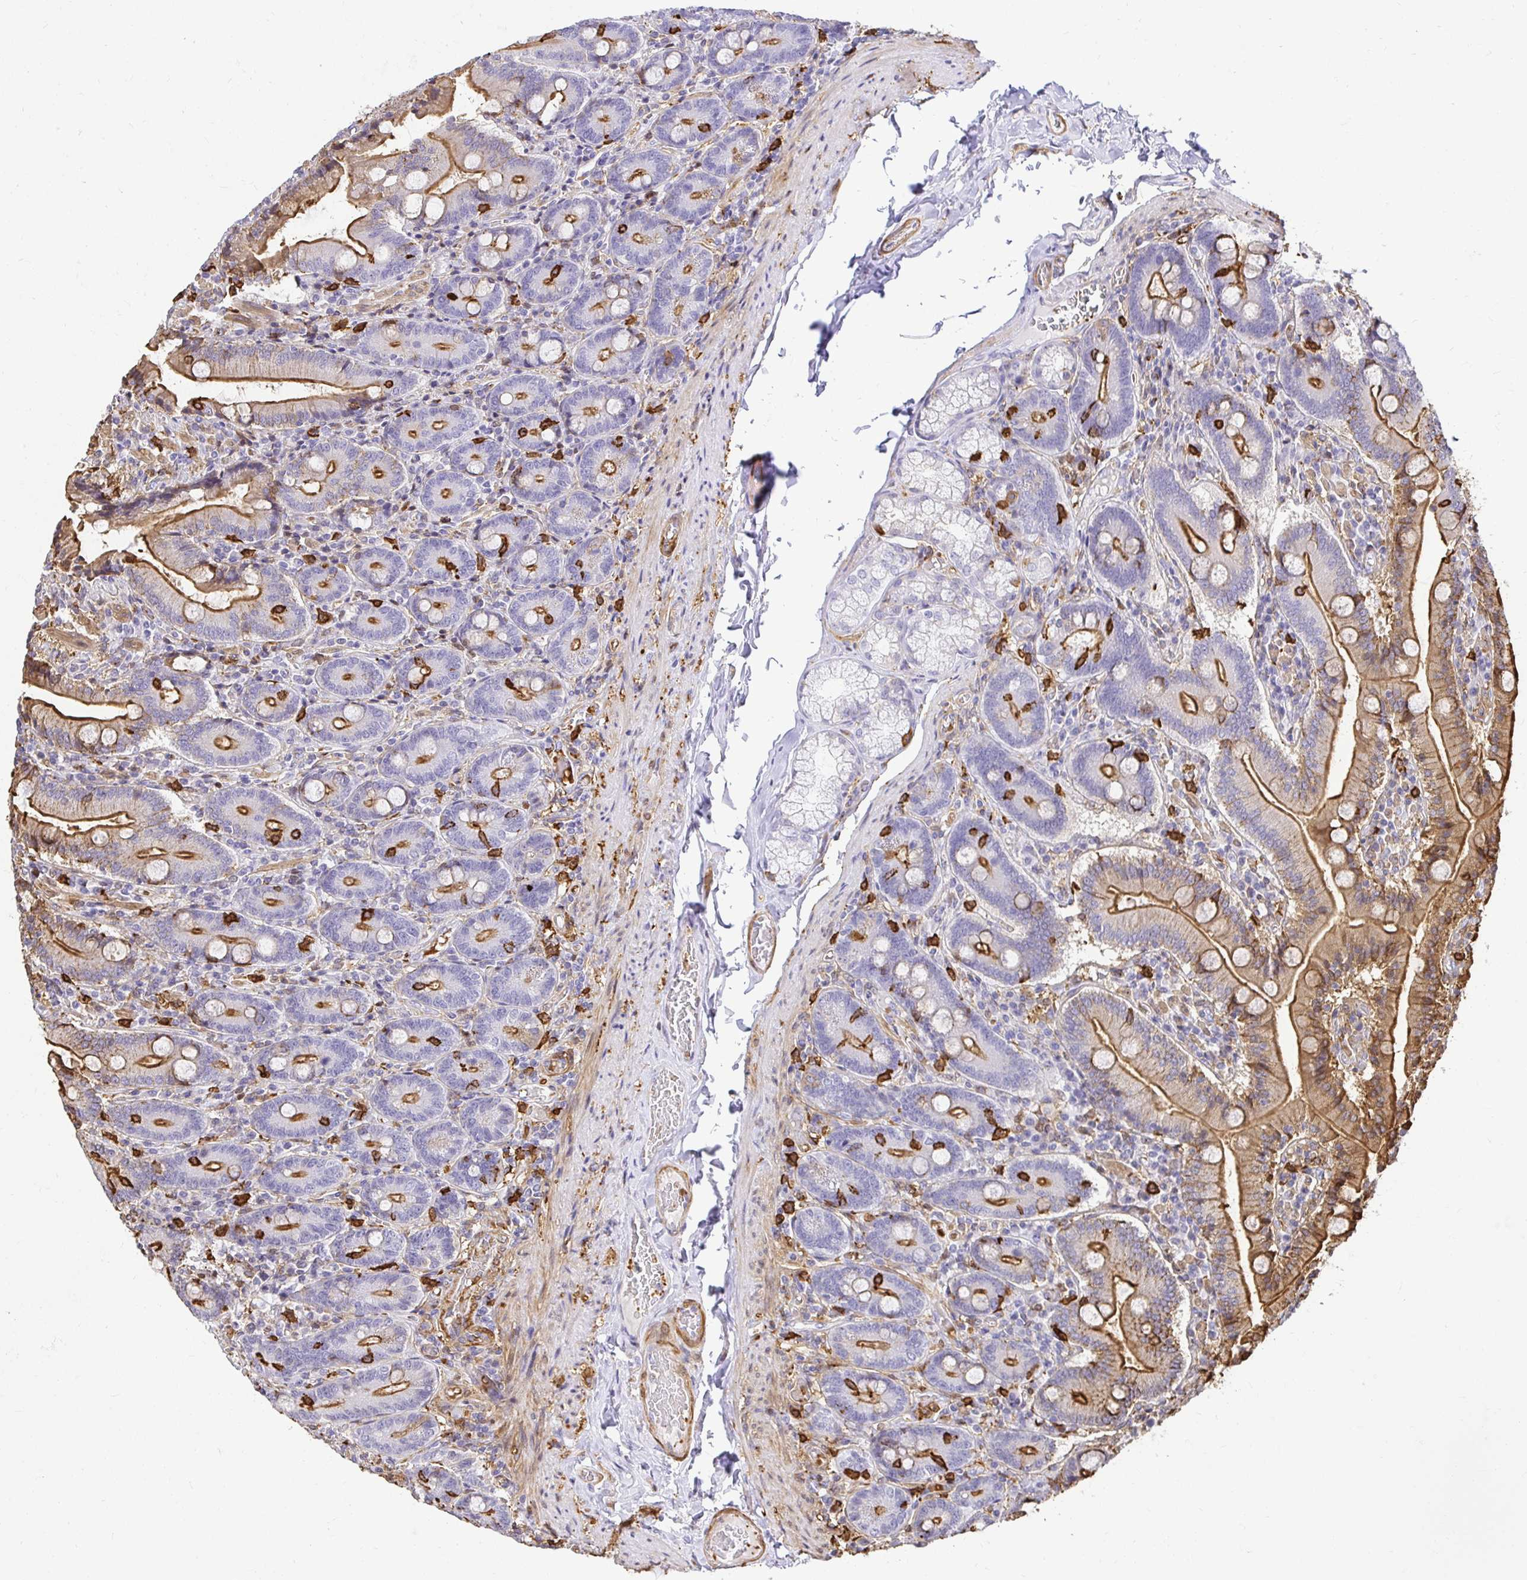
{"staining": {"intensity": "strong", "quantity": "25%-75%", "location": "cytoplasmic/membranous"}, "tissue": "duodenum", "cell_type": "Glandular cells", "image_type": "normal", "snomed": [{"axis": "morphology", "description": "Normal tissue, NOS"}, {"axis": "topography", "description": "Duodenum"}], "caption": "IHC (DAB (3,3'-diaminobenzidine)) staining of normal human duodenum shows strong cytoplasmic/membranous protein positivity in about 25%-75% of glandular cells.", "gene": "GSN", "patient": {"sex": "female", "age": 62}}